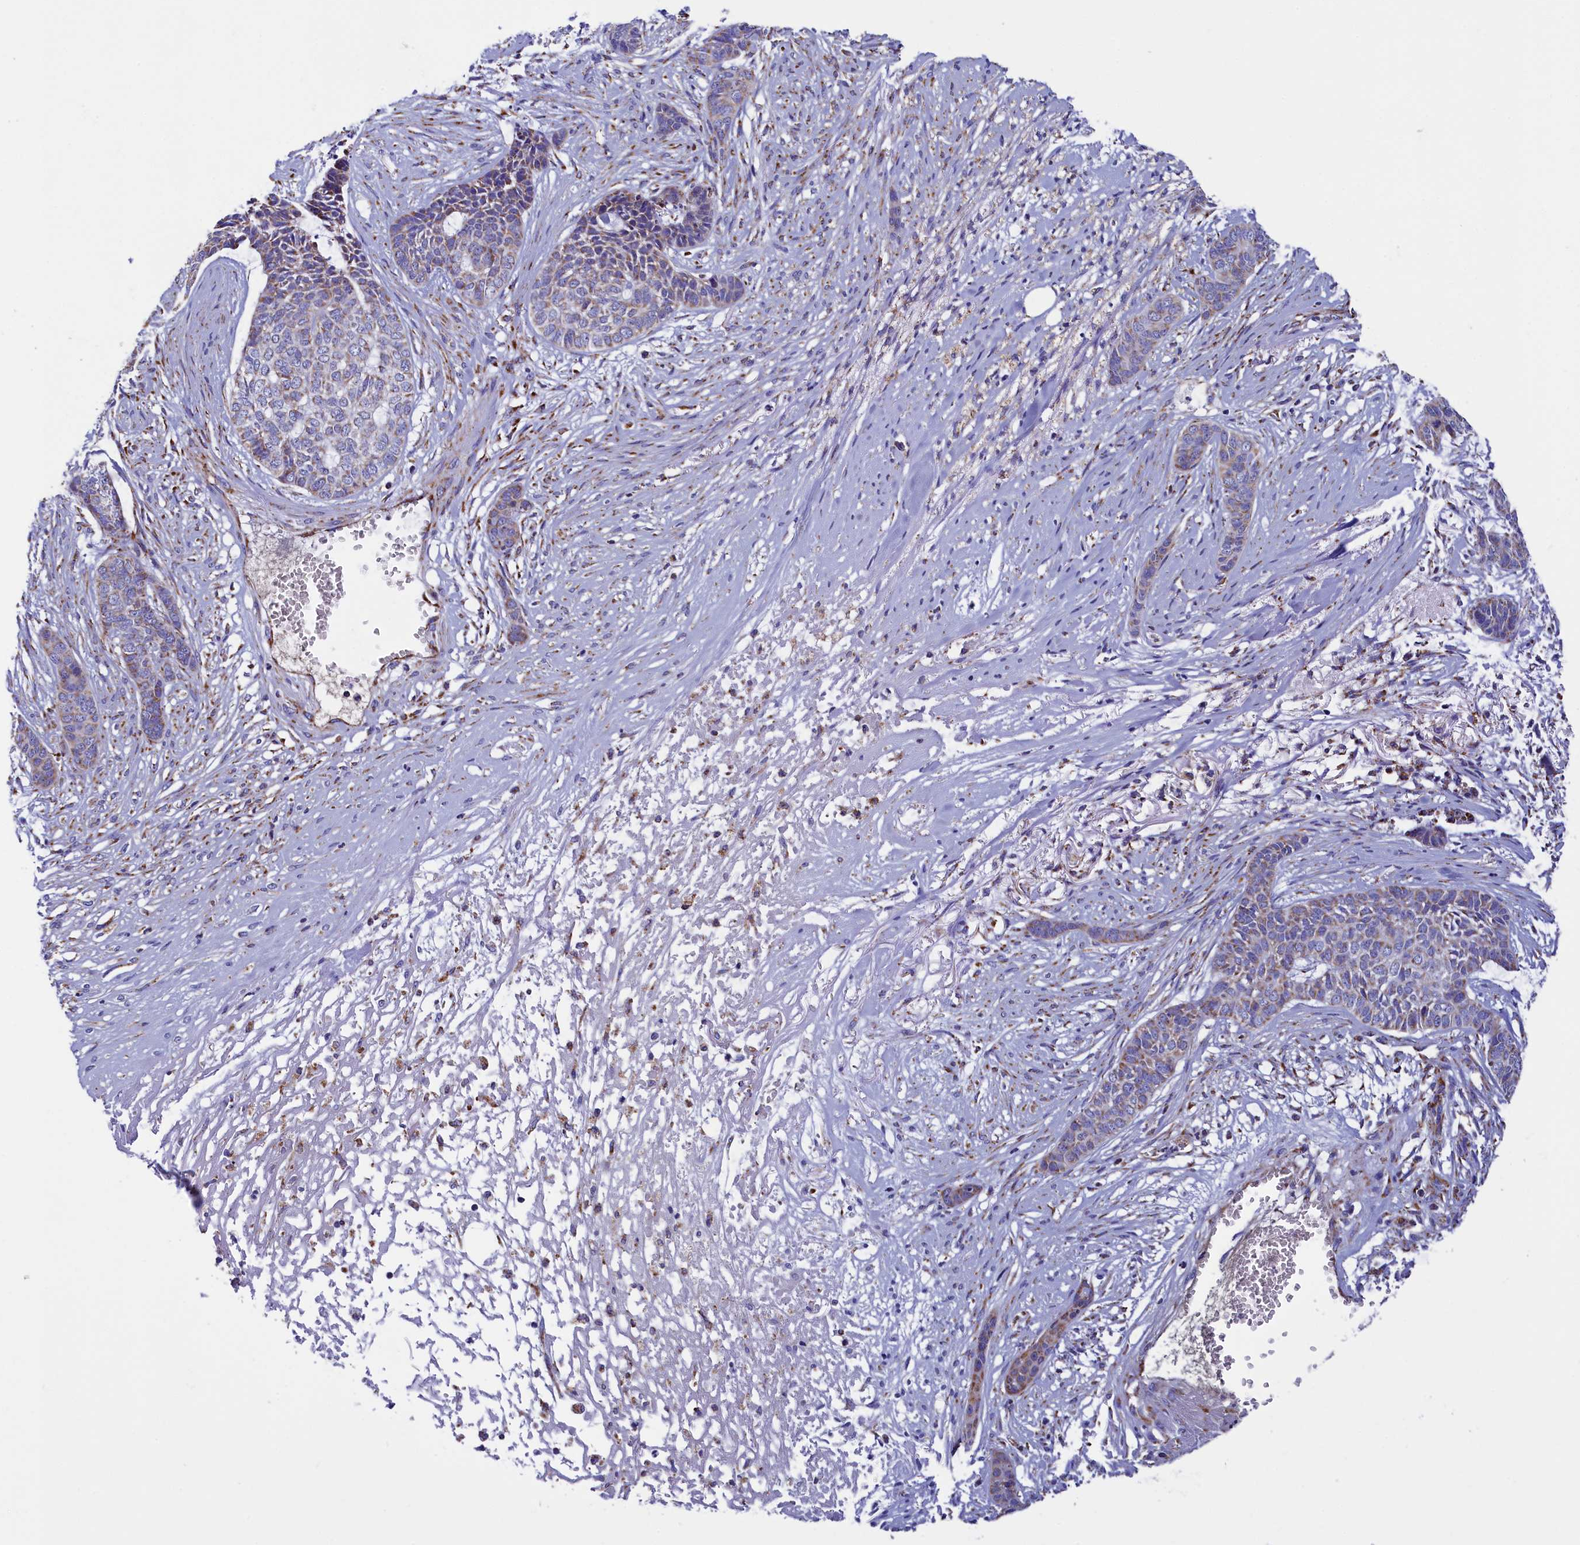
{"staining": {"intensity": "weak", "quantity": "25%-75%", "location": "cytoplasmic/membranous"}, "tissue": "skin cancer", "cell_type": "Tumor cells", "image_type": "cancer", "snomed": [{"axis": "morphology", "description": "Basal cell carcinoma"}, {"axis": "topography", "description": "Skin"}], "caption": "The micrograph shows a brown stain indicating the presence of a protein in the cytoplasmic/membranous of tumor cells in skin cancer (basal cell carcinoma). (DAB = brown stain, brightfield microscopy at high magnification).", "gene": "SLC39A3", "patient": {"sex": "female", "age": 64}}